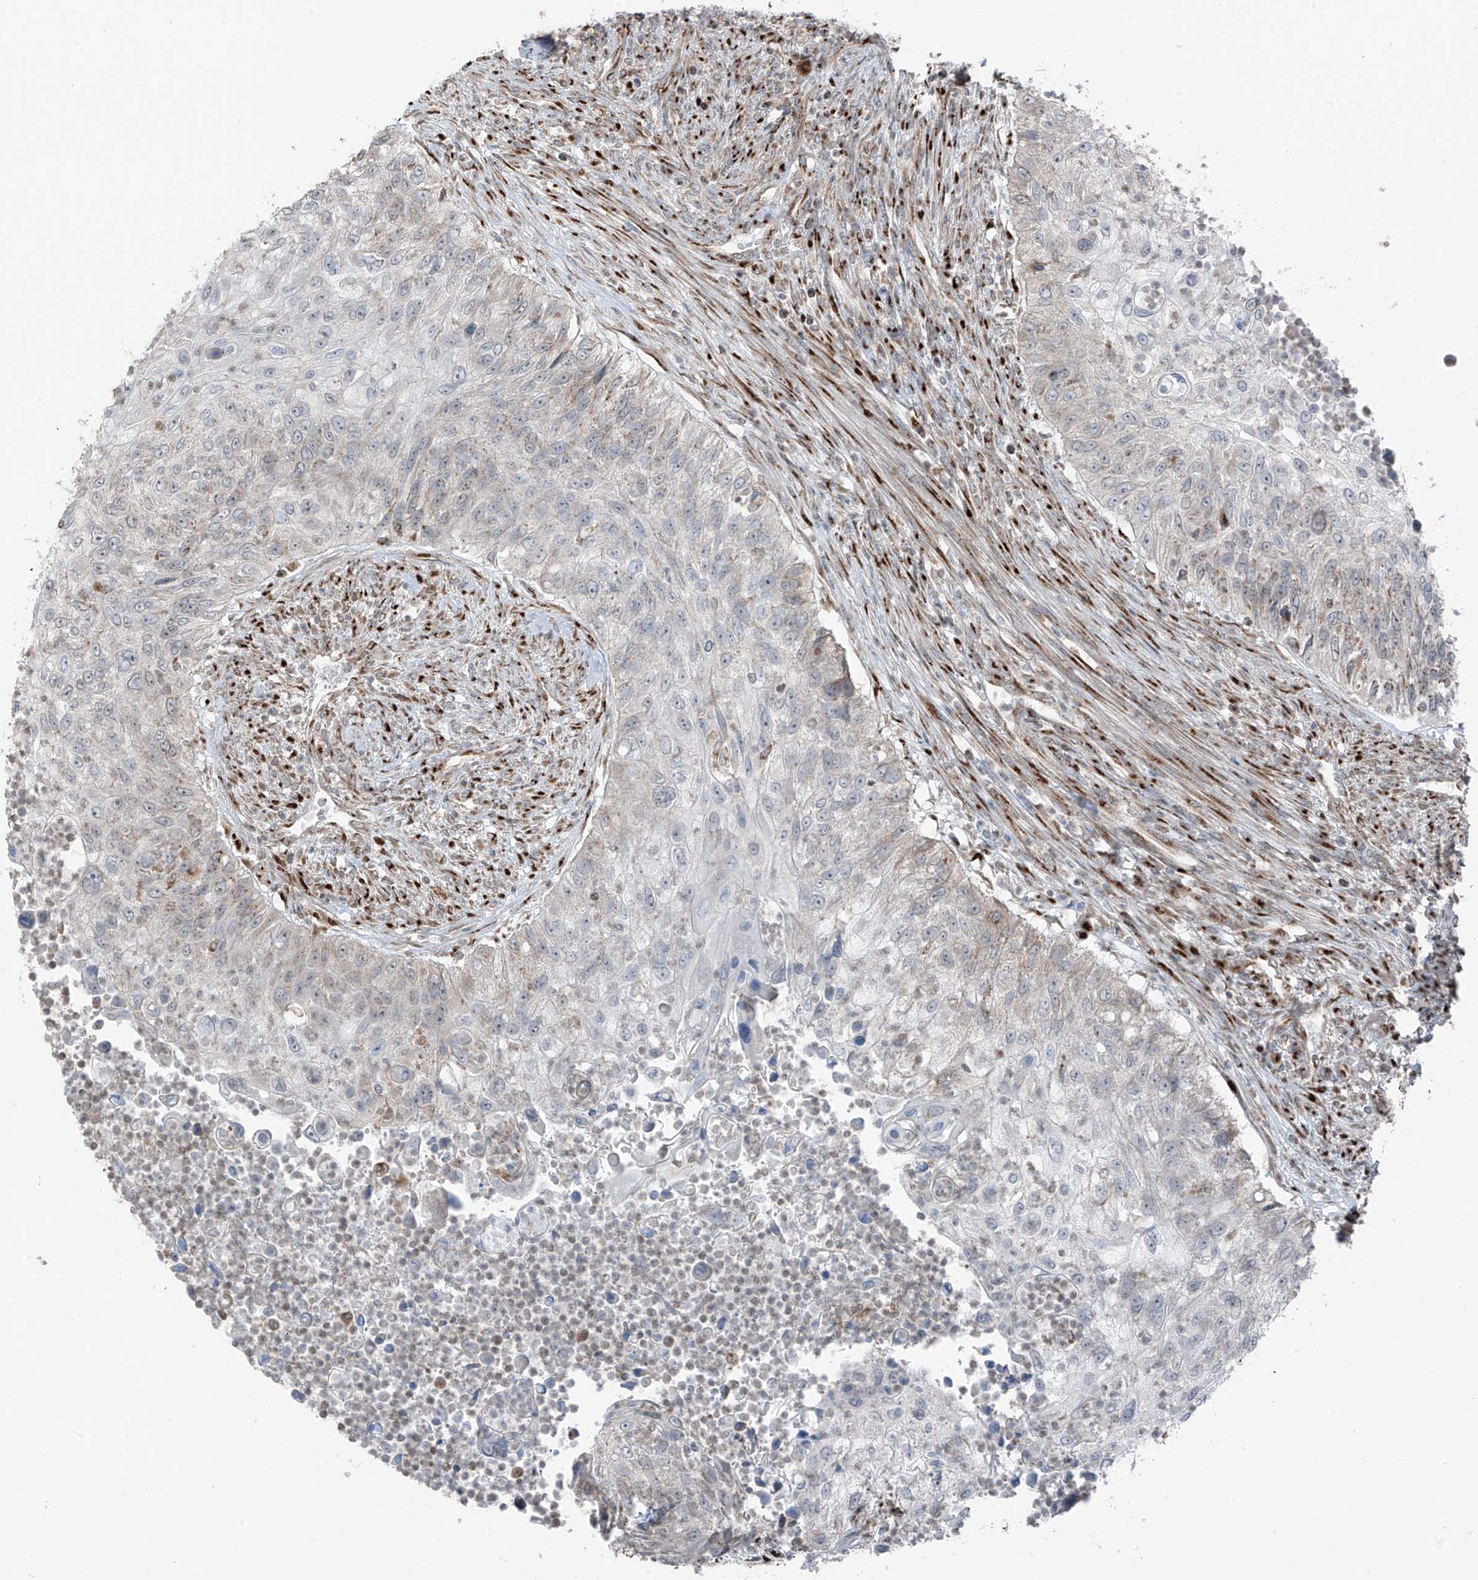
{"staining": {"intensity": "weak", "quantity": "<25%", "location": "cytoplasmic/membranous"}, "tissue": "urothelial cancer", "cell_type": "Tumor cells", "image_type": "cancer", "snomed": [{"axis": "morphology", "description": "Urothelial carcinoma, High grade"}, {"axis": "topography", "description": "Urinary bladder"}], "caption": "DAB immunohistochemical staining of human urothelial cancer exhibits no significant expression in tumor cells.", "gene": "ERLEC1", "patient": {"sex": "female", "age": 60}}